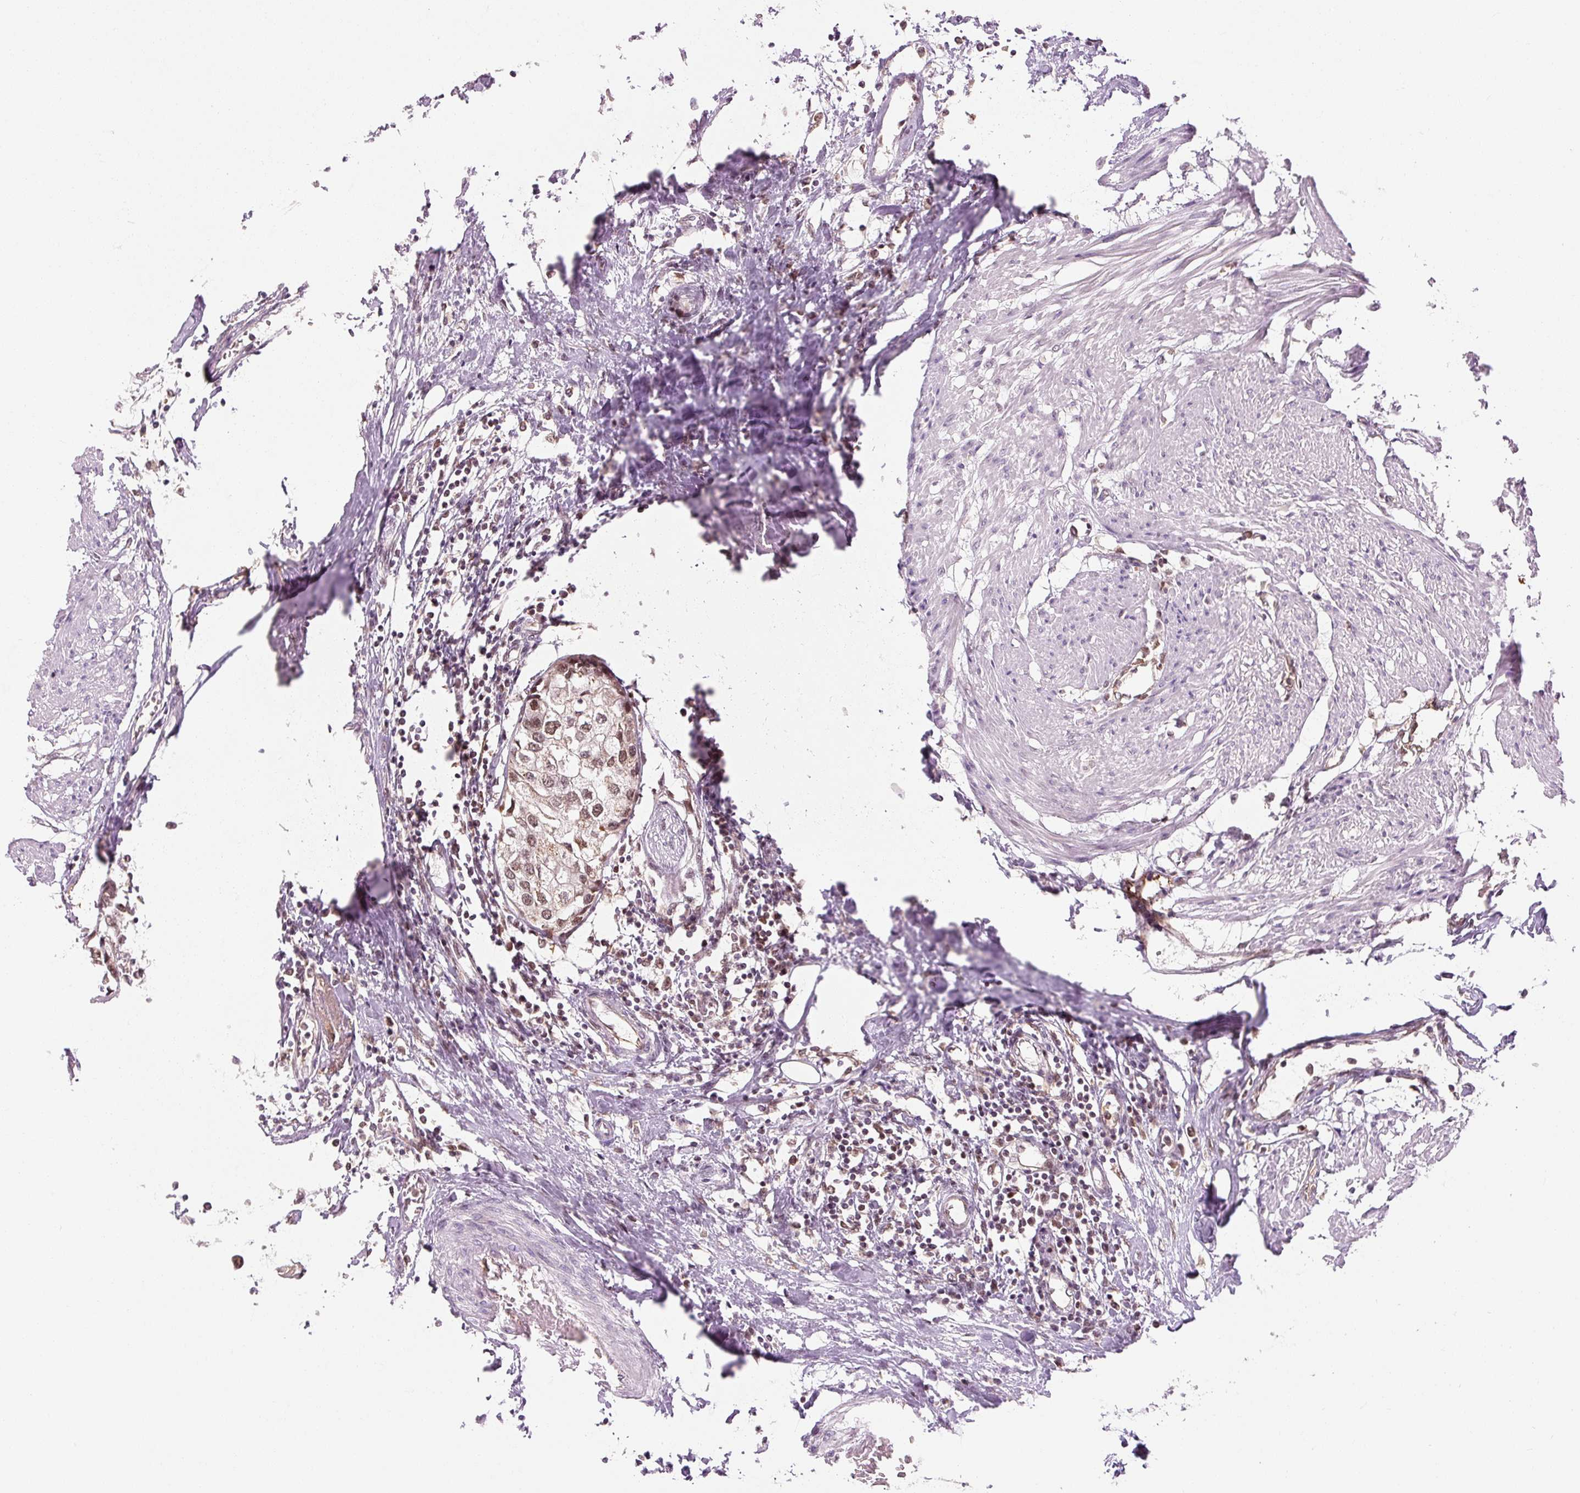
{"staining": {"intensity": "moderate", "quantity": ">75%", "location": "nuclear"}, "tissue": "urothelial cancer", "cell_type": "Tumor cells", "image_type": "cancer", "snomed": [{"axis": "morphology", "description": "Urothelial carcinoma, High grade"}, {"axis": "topography", "description": "Urinary bladder"}], "caption": "Tumor cells display moderate nuclear staining in approximately >75% of cells in urothelial cancer.", "gene": "CSTF1", "patient": {"sex": "male", "age": 64}}